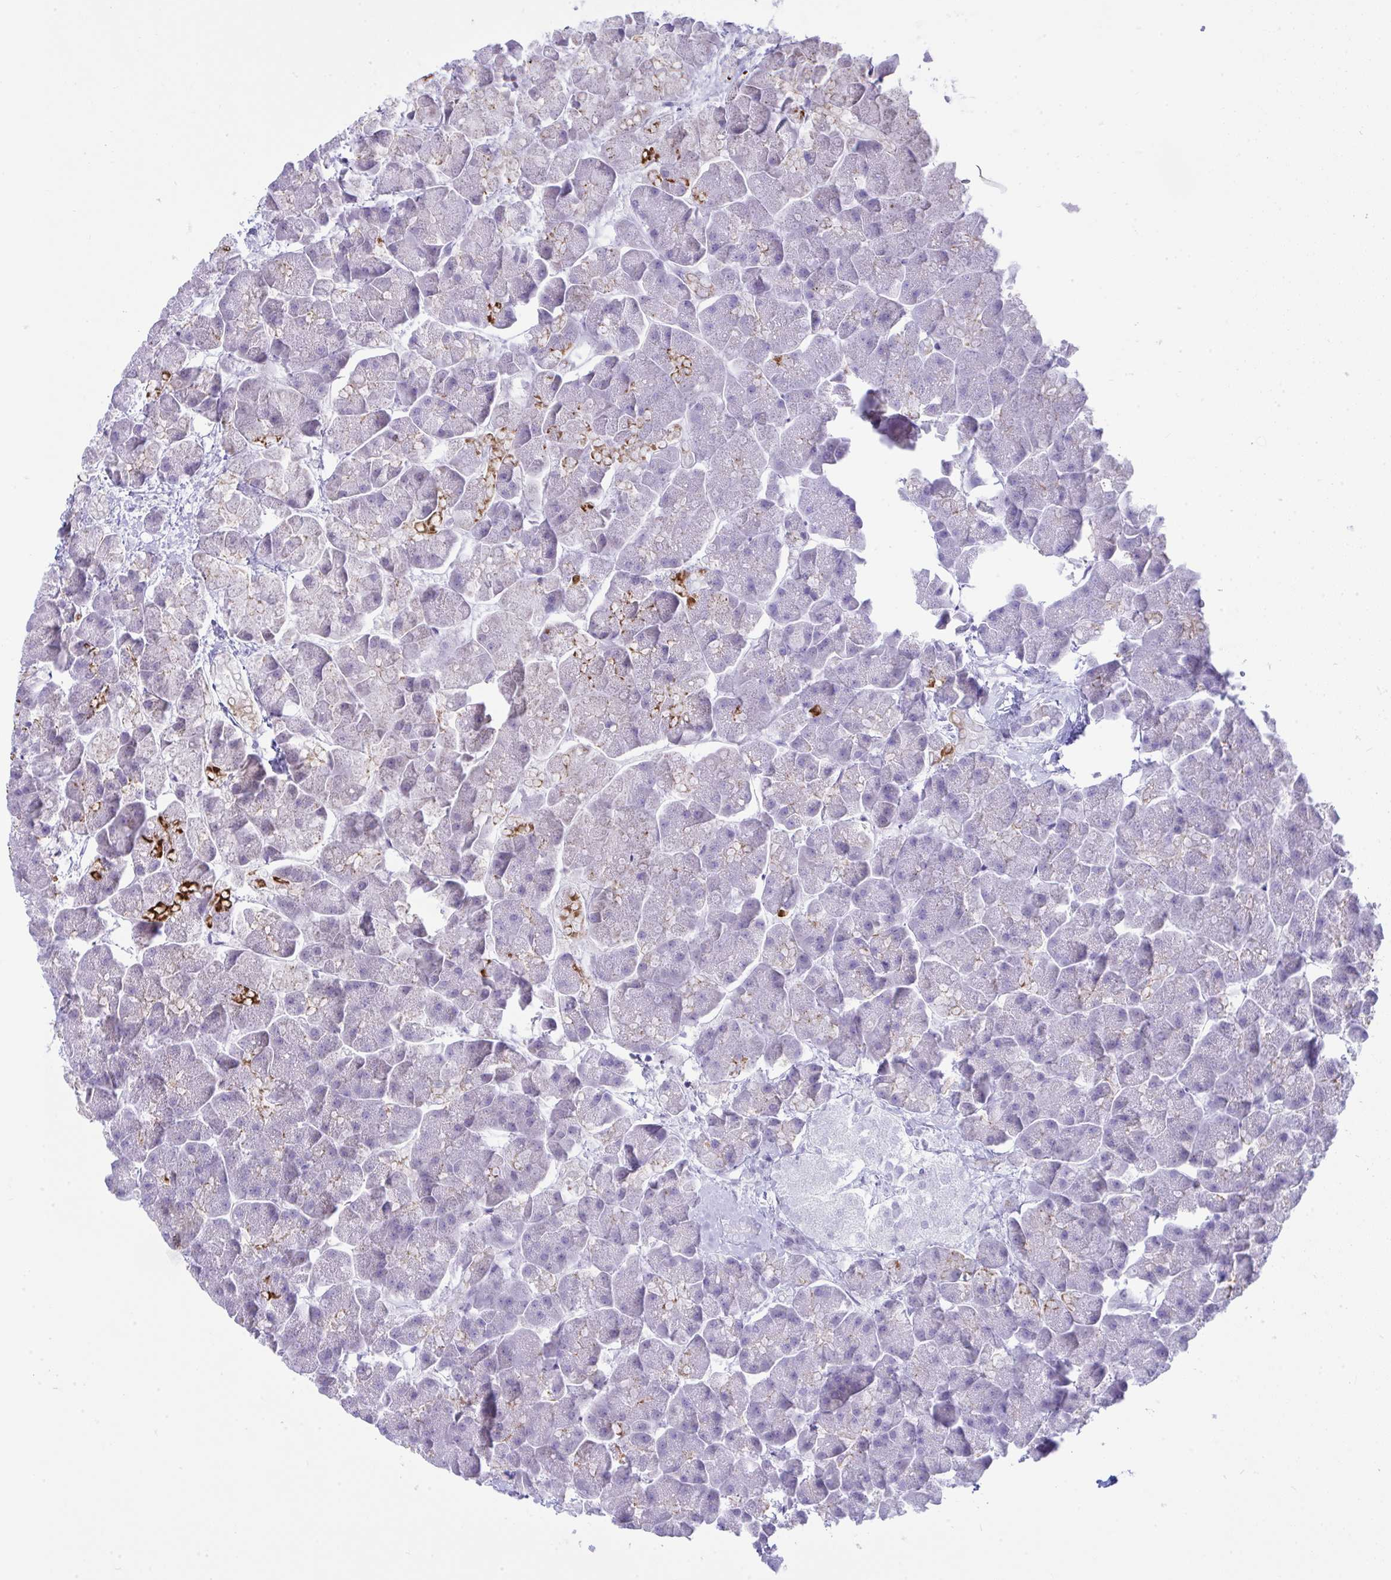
{"staining": {"intensity": "strong", "quantity": "<25%", "location": "cytoplasmic/membranous"}, "tissue": "pancreas", "cell_type": "Exocrine glandular cells", "image_type": "normal", "snomed": [{"axis": "morphology", "description": "Normal tissue, NOS"}, {"axis": "topography", "description": "Pancreas"}, {"axis": "topography", "description": "Peripheral nerve tissue"}], "caption": "Protein analysis of unremarkable pancreas shows strong cytoplasmic/membranous positivity in approximately <25% of exocrine glandular cells. (brown staining indicates protein expression, while blue staining denotes nuclei).", "gene": "PLA2G12B", "patient": {"sex": "male", "age": 54}}